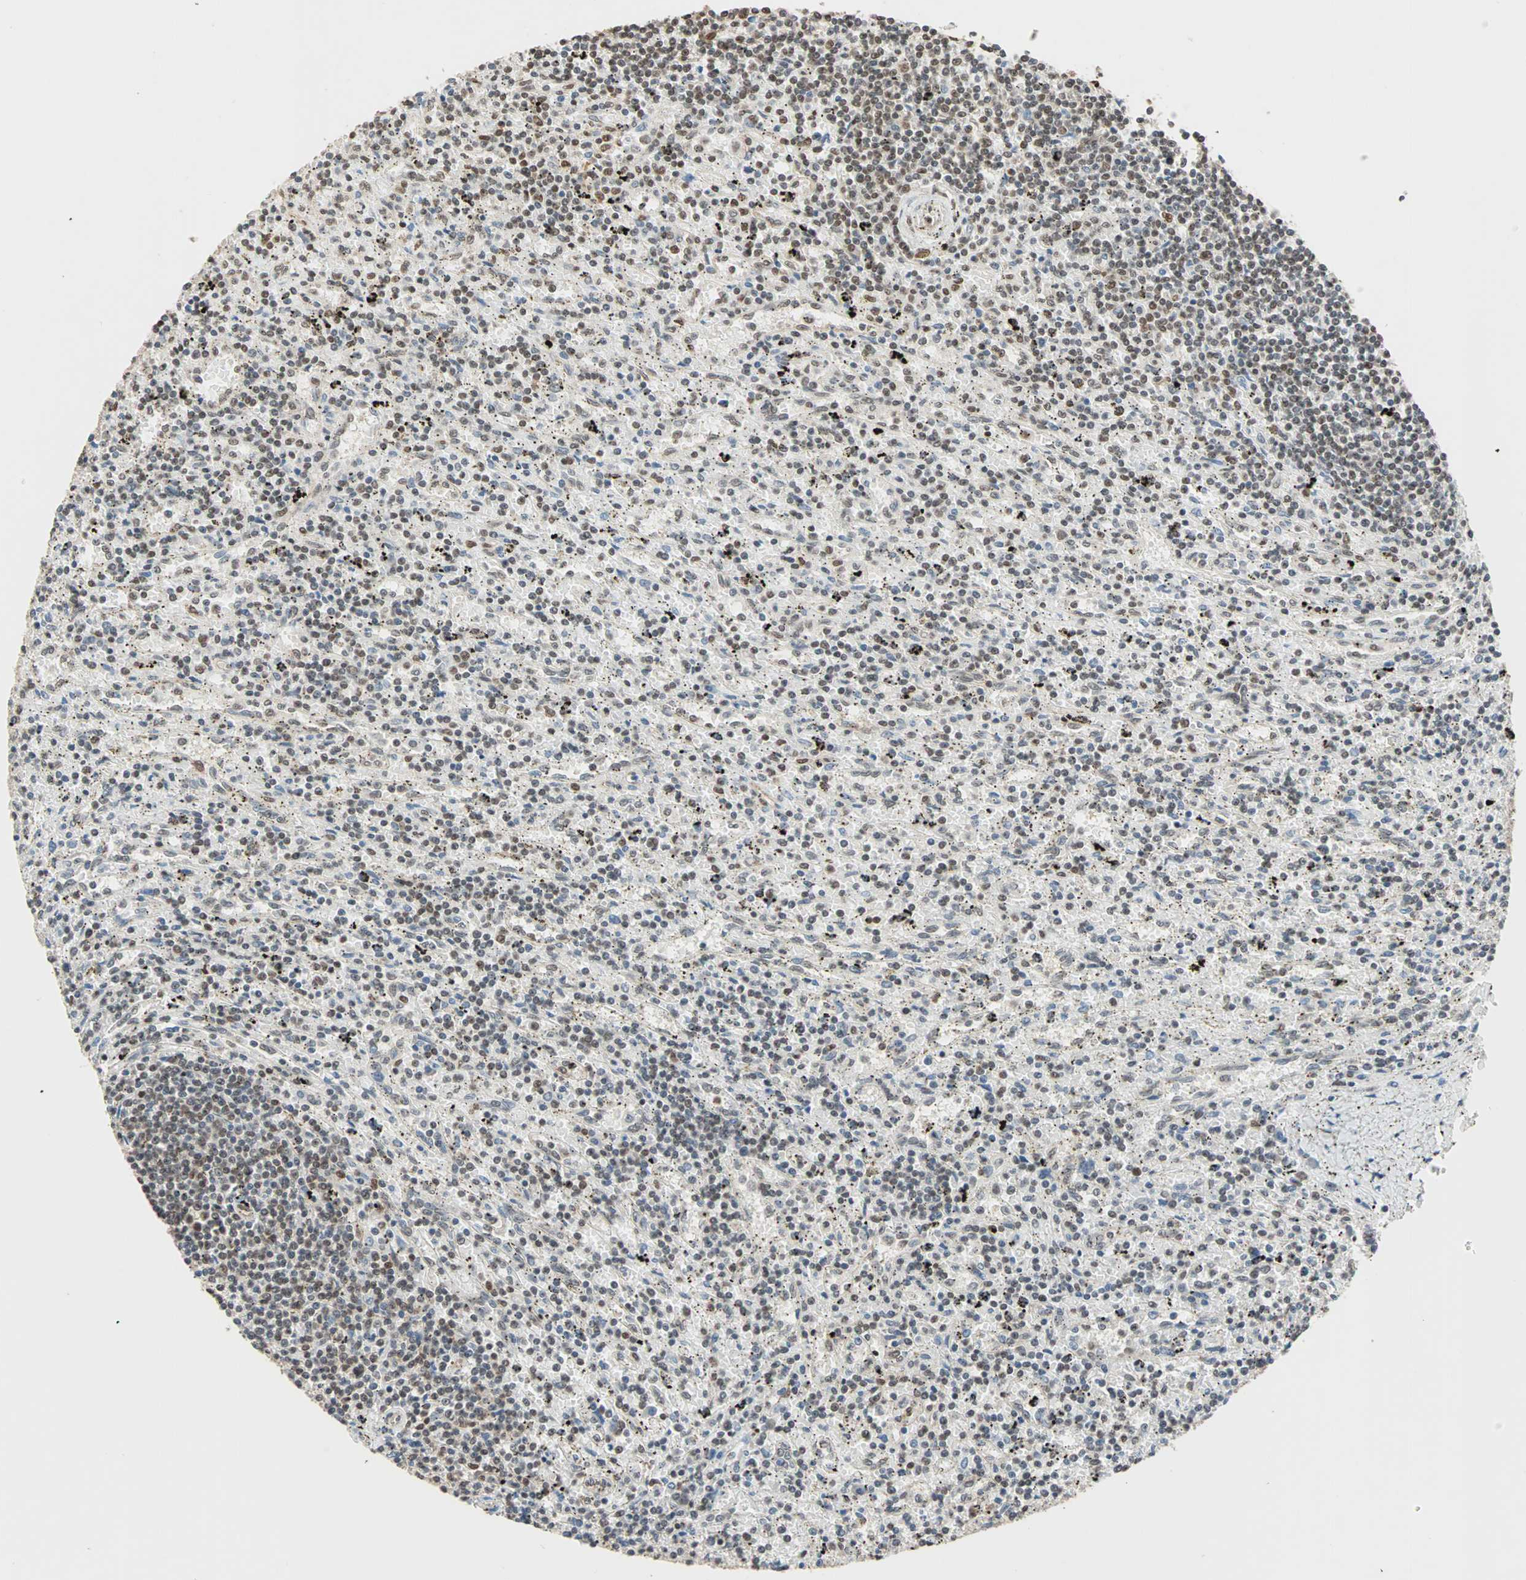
{"staining": {"intensity": "moderate", "quantity": "25%-75%", "location": "nuclear"}, "tissue": "lymphoma", "cell_type": "Tumor cells", "image_type": "cancer", "snomed": [{"axis": "morphology", "description": "Malignant lymphoma, non-Hodgkin's type, Low grade"}, {"axis": "topography", "description": "Spleen"}], "caption": "Lymphoma tissue reveals moderate nuclear staining in about 25%-75% of tumor cells, visualized by immunohistochemistry.", "gene": "DAZAP1", "patient": {"sex": "male", "age": 76}}